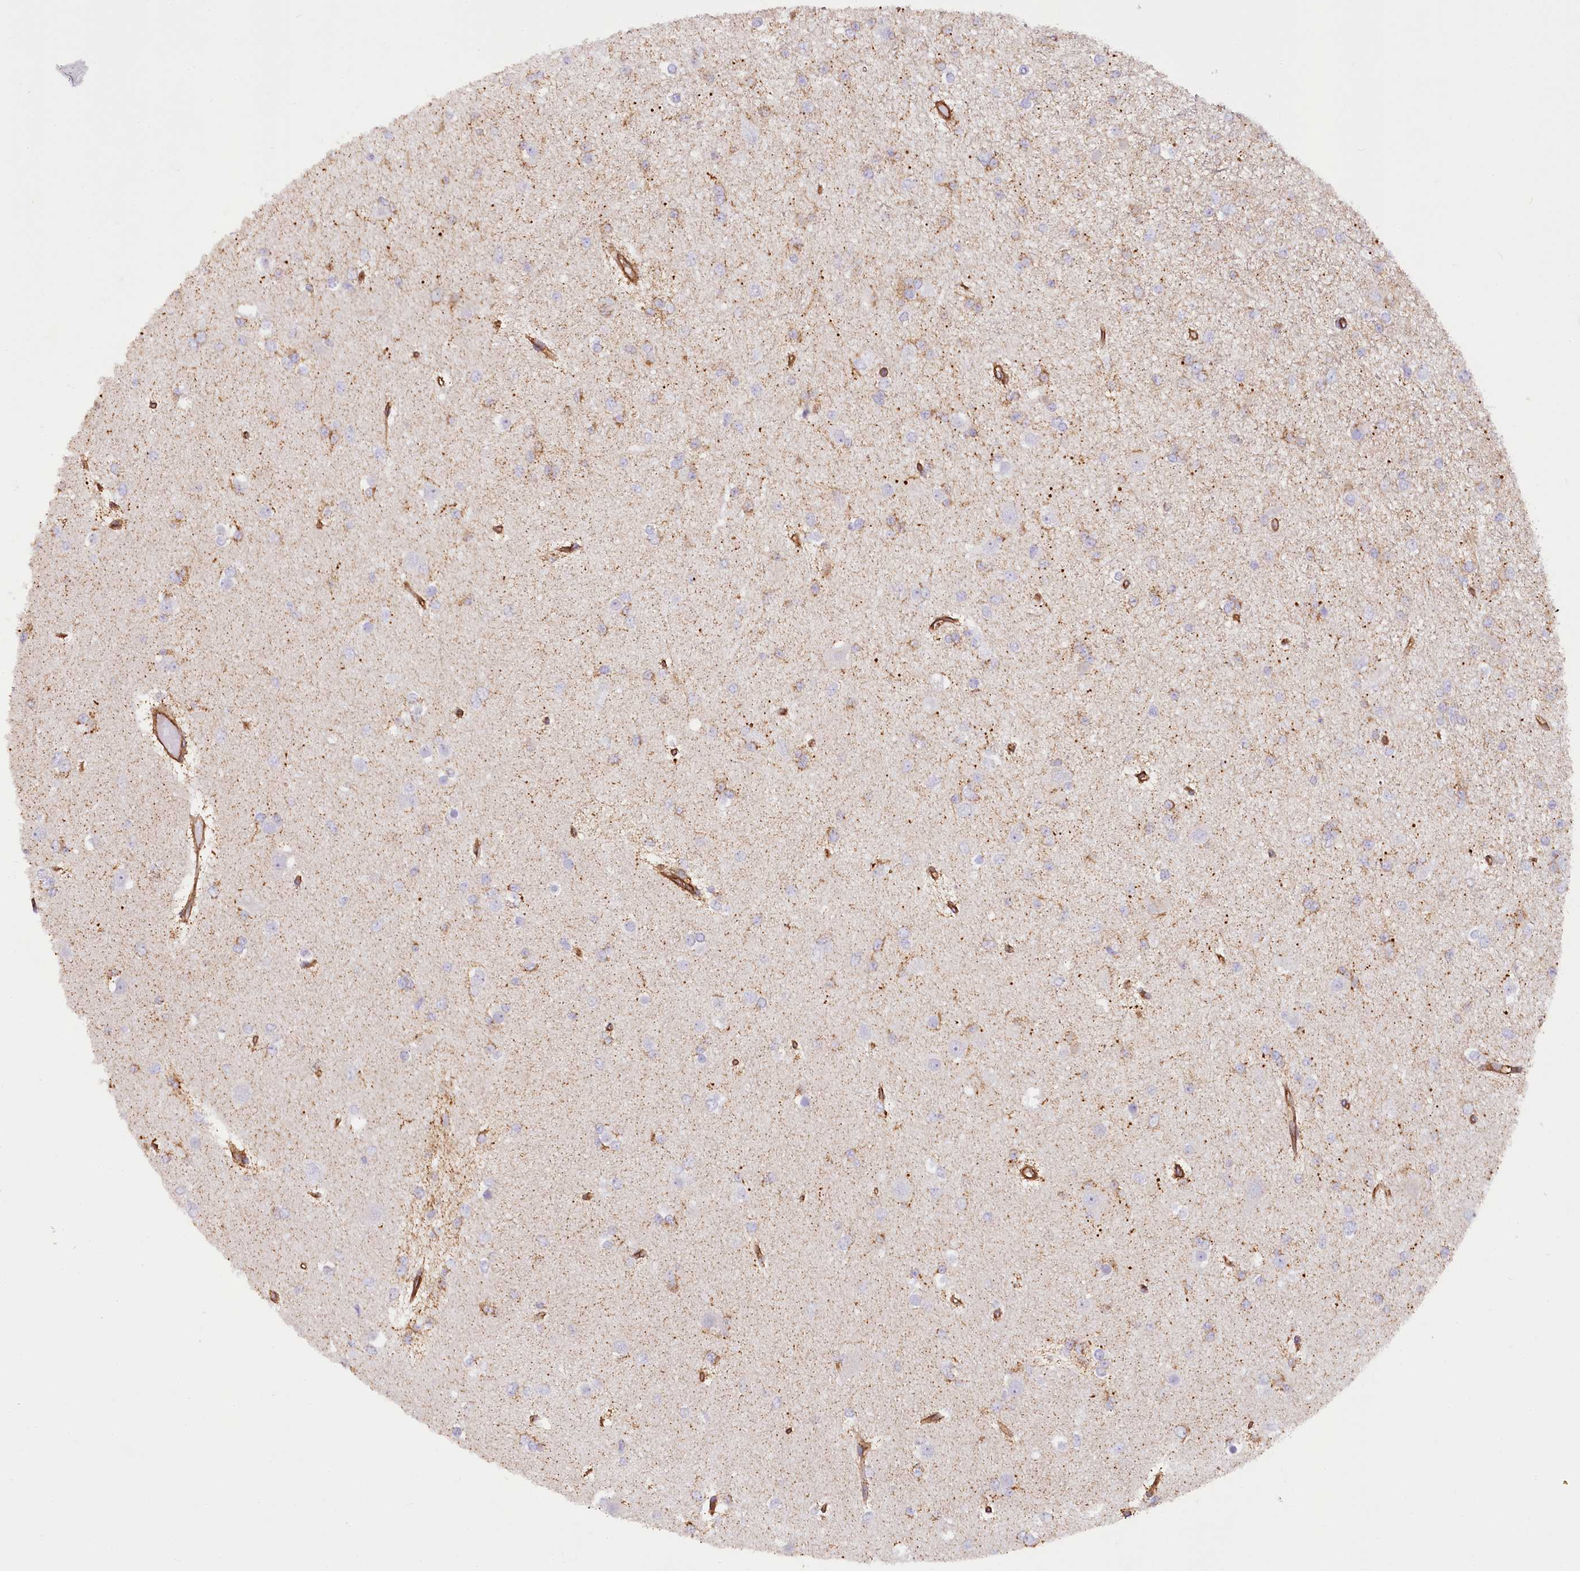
{"staining": {"intensity": "weak", "quantity": "<25%", "location": "cytoplasmic/membranous"}, "tissue": "glioma", "cell_type": "Tumor cells", "image_type": "cancer", "snomed": [{"axis": "morphology", "description": "Glioma, malignant, Low grade"}, {"axis": "topography", "description": "Brain"}], "caption": "This is a micrograph of immunohistochemistry staining of malignant glioma (low-grade), which shows no expression in tumor cells. The staining is performed using DAB brown chromogen with nuclei counter-stained in using hematoxylin.", "gene": "SYNPO2", "patient": {"sex": "female", "age": 22}}